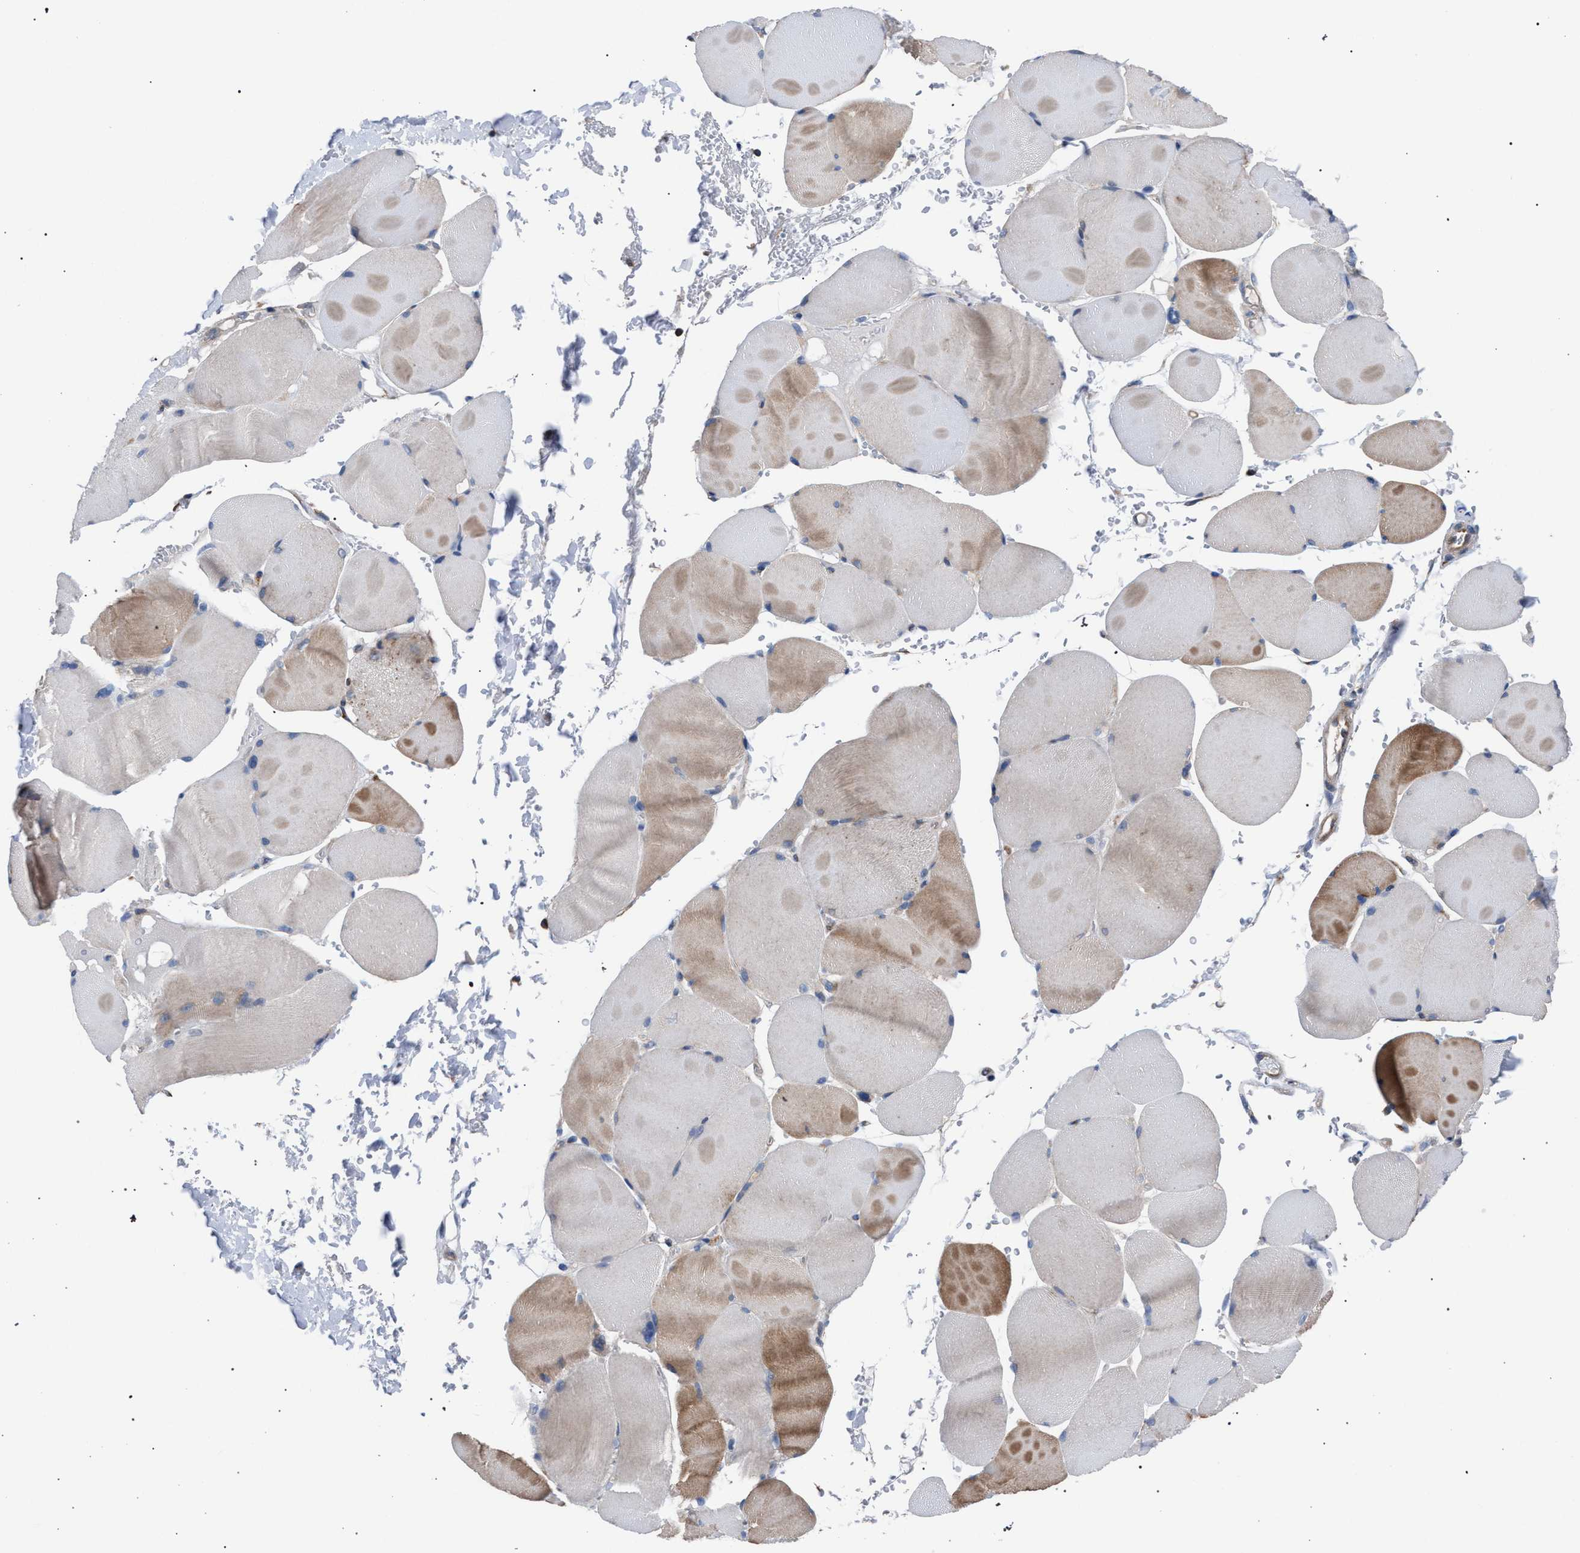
{"staining": {"intensity": "moderate", "quantity": "<25%", "location": "cytoplasmic/membranous"}, "tissue": "skeletal muscle", "cell_type": "Myocytes", "image_type": "normal", "snomed": [{"axis": "morphology", "description": "Normal tissue, NOS"}, {"axis": "topography", "description": "Skin"}, {"axis": "topography", "description": "Skeletal muscle"}], "caption": "An image of human skeletal muscle stained for a protein exhibits moderate cytoplasmic/membranous brown staining in myocytes. The staining was performed using DAB (3,3'-diaminobenzidine) to visualize the protein expression in brown, while the nuclei were stained in blue with hematoxylin (Magnification: 20x).", "gene": "CDR2L", "patient": {"sex": "male", "age": 83}}